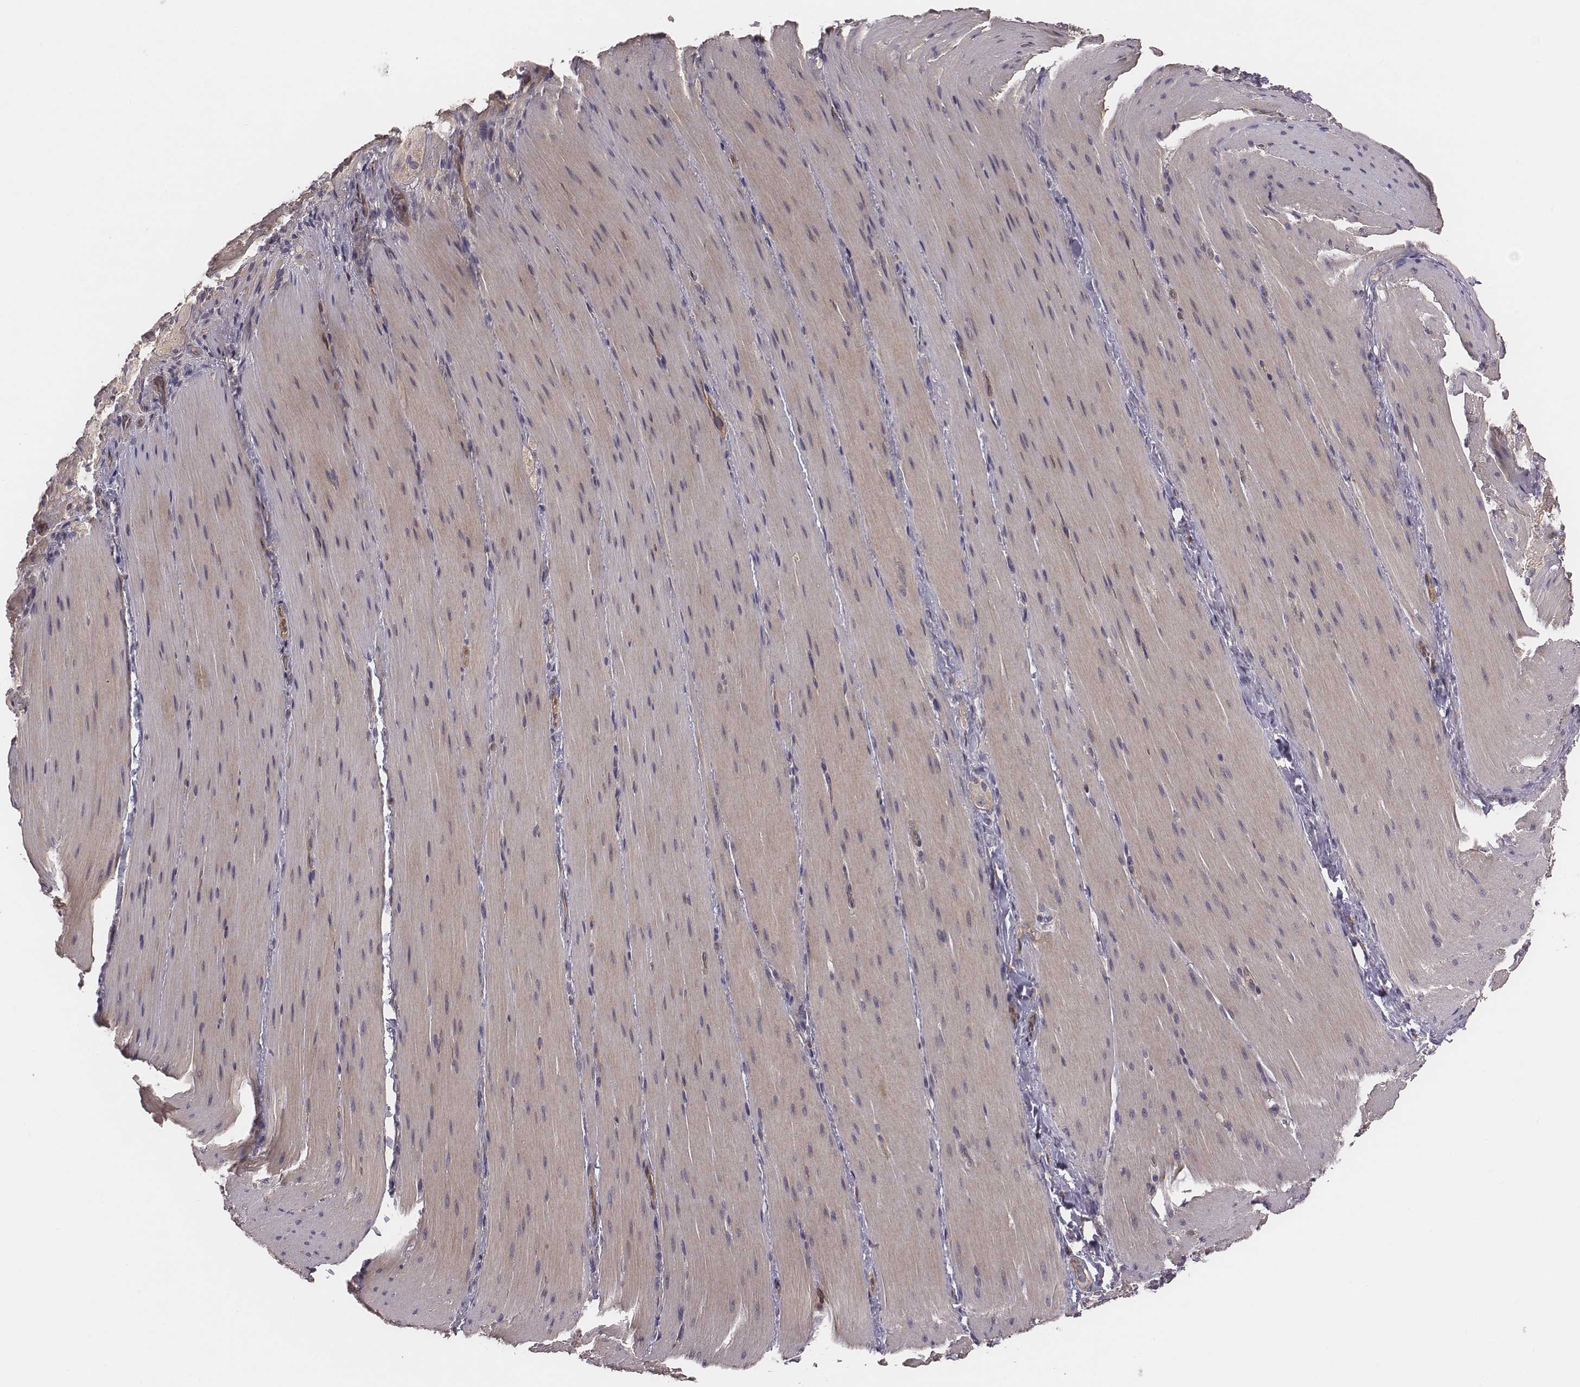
{"staining": {"intensity": "weak", "quantity": "<25%", "location": "cytoplasmic/membranous"}, "tissue": "smooth muscle", "cell_type": "Smooth muscle cells", "image_type": "normal", "snomed": [{"axis": "morphology", "description": "Normal tissue, NOS"}, {"axis": "topography", "description": "Smooth muscle"}, {"axis": "topography", "description": "Colon"}], "caption": "Smooth muscle cells show no significant positivity in benign smooth muscle. Brightfield microscopy of immunohistochemistry stained with DAB (brown) and hematoxylin (blue), captured at high magnification.", "gene": "SCARF1", "patient": {"sex": "male", "age": 73}}